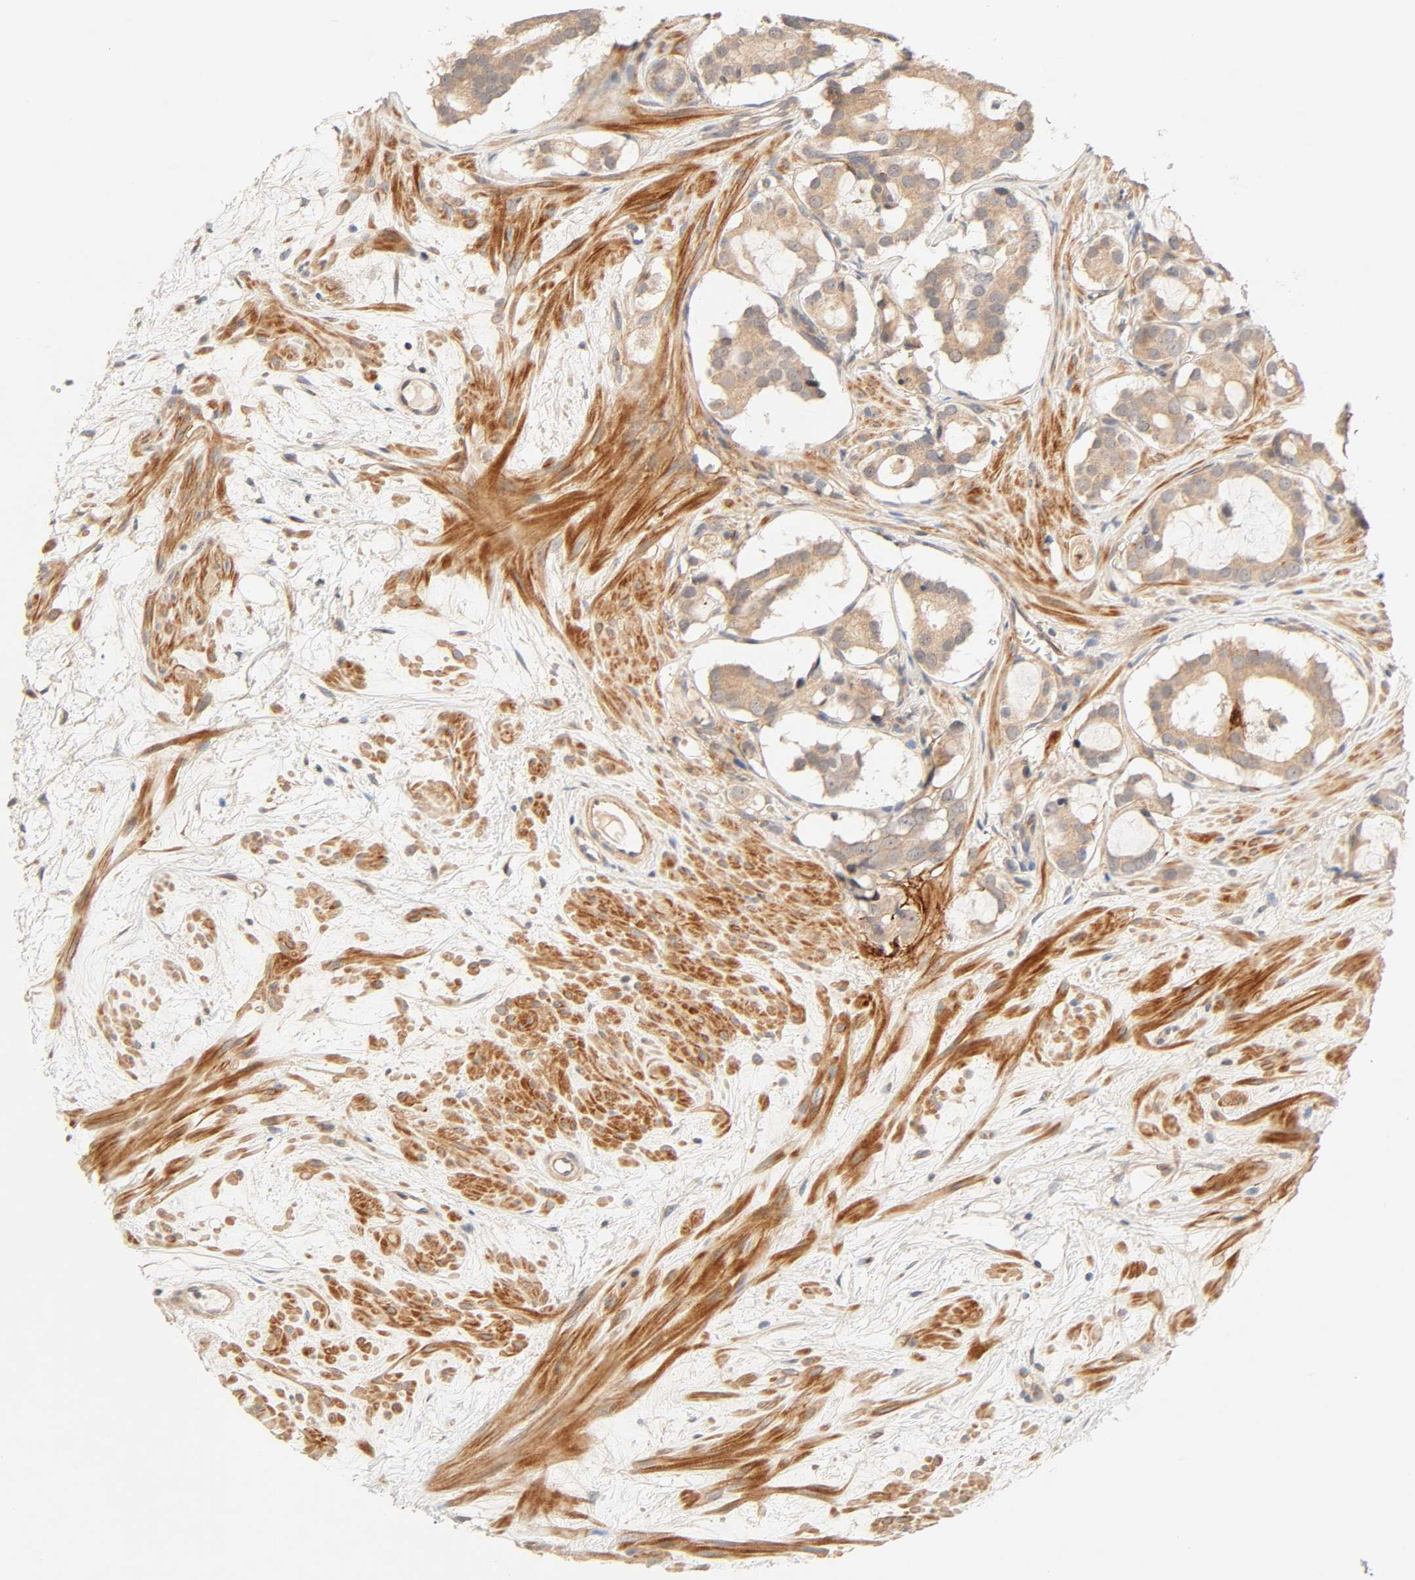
{"staining": {"intensity": "moderate", "quantity": ">75%", "location": "cytoplasmic/membranous"}, "tissue": "prostate cancer", "cell_type": "Tumor cells", "image_type": "cancer", "snomed": [{"axis": "morphology", "description": "Adenocarcinoma, Low grade"}, {"axis": "topography", "description": "Prostate"}], "caption": "Immunohistochemistry (IHC) staining of prostate cancer, which shows medium levels of moderate cytoplasmic/membranous positivity in approximately >75% of tumor cells indicating moderate cytoplasmic/membranous protein positivity. The staining was performed using DAB (3,3'-diaminobenzidine) (brown) for protein detection and nuclei were counterstained in hematoxylin (blue).", "gene": "CACNA1G", "patient": {"sex": "male", "age": 57}}